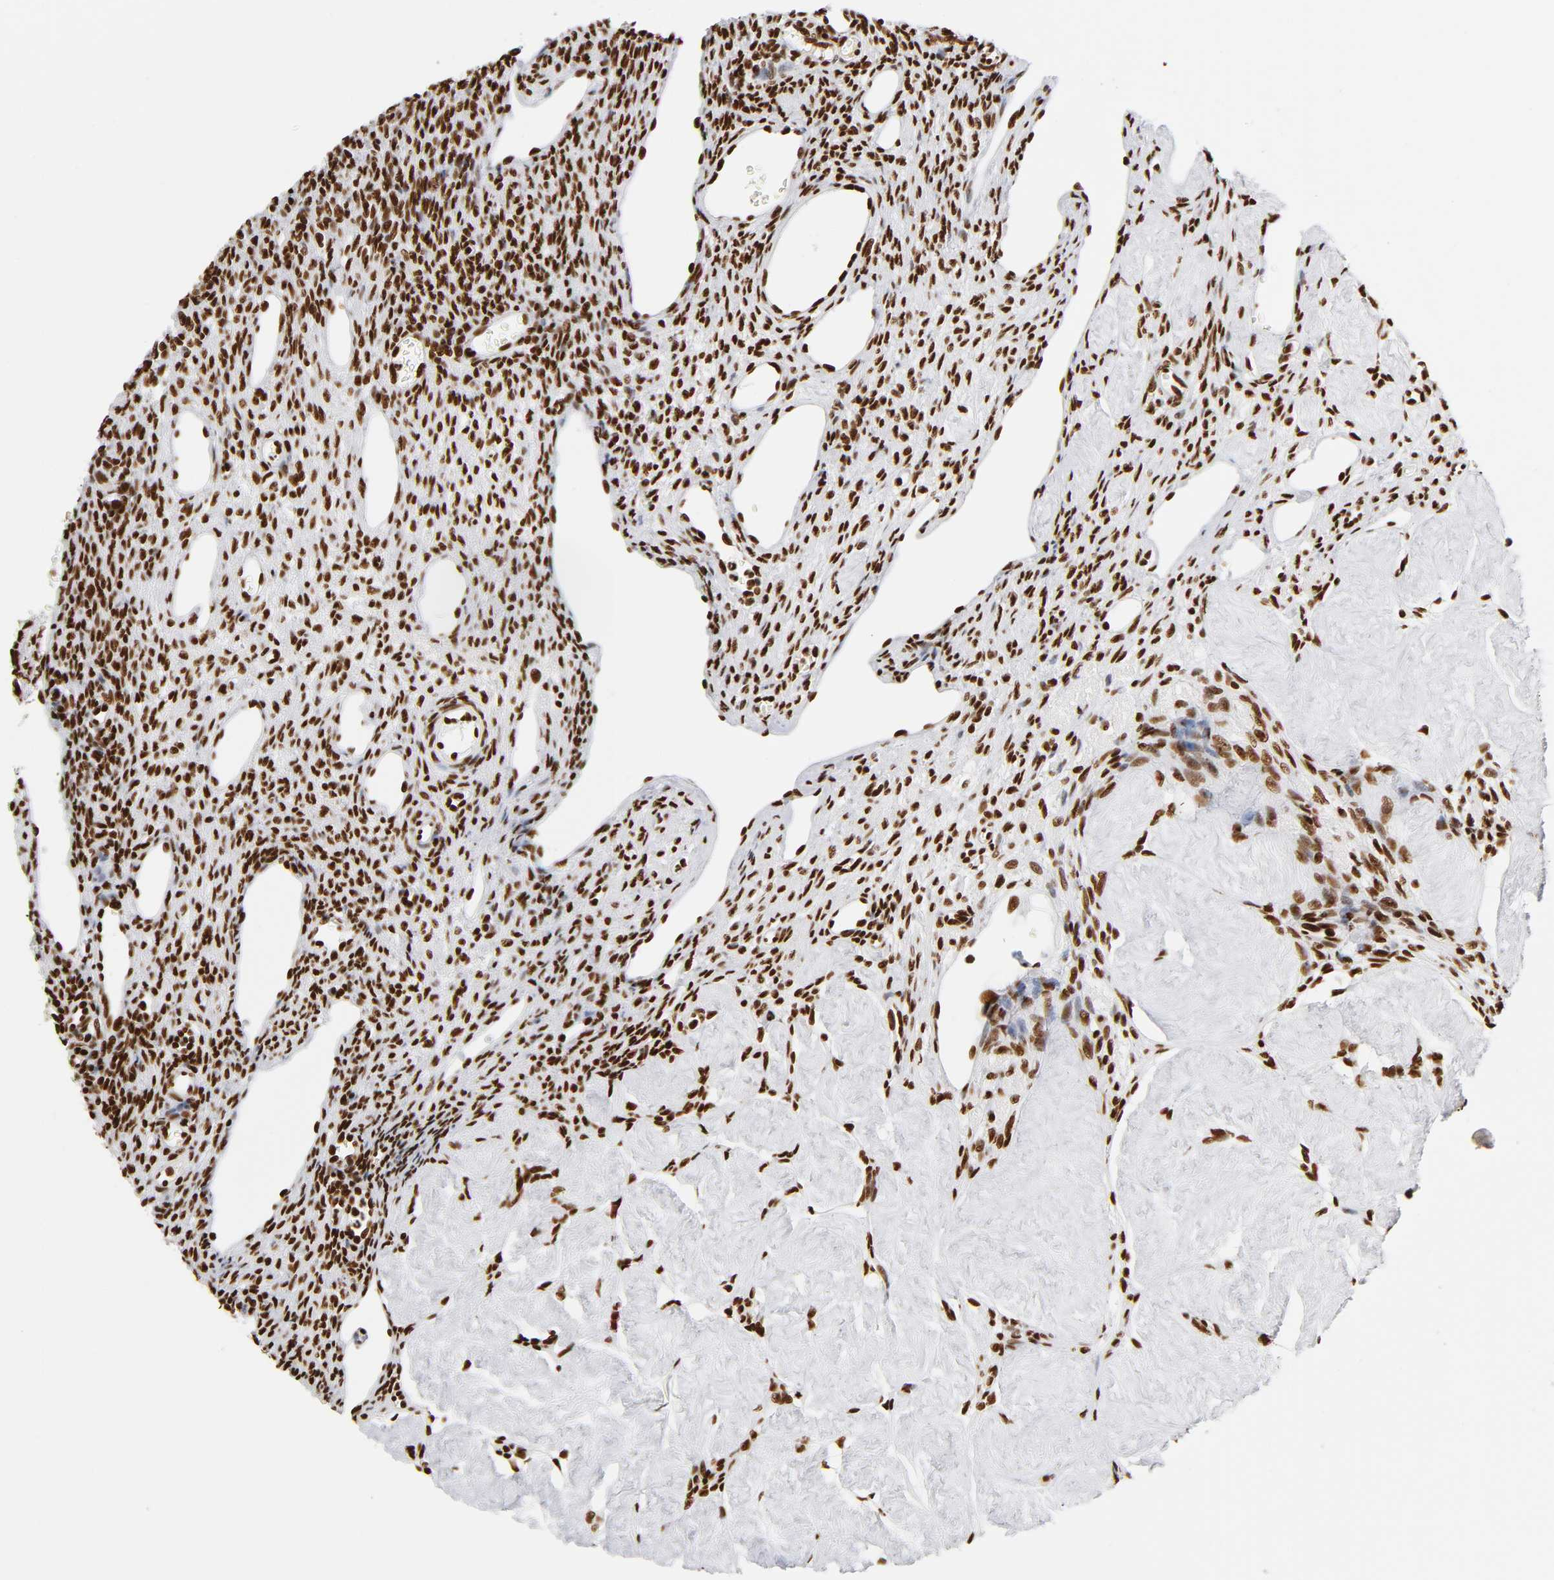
{"staining": {"intensity": "strong", "quantity": ">75%", "location": "nuclear"}, "tissue": "ovary", "cell_type": "Ovarian stroma cells", "image_type": "normal", "snomed": [{"axis": "morphology", "description": "Normal tissue, NOS"}, {"axis": "topography", "description": "Ovary"}], "caption": "The image demonstrates a brown stain indicating the presence of a protein in the nuclear of ovarian stroma cells in ovary. The protein is stained brown, and the nuclei are stained in blue (DAB IHC with brightfield microscopy, high magnification).", "gene": "XRCC6", "patient": {"sex": "female", "age": 33}}